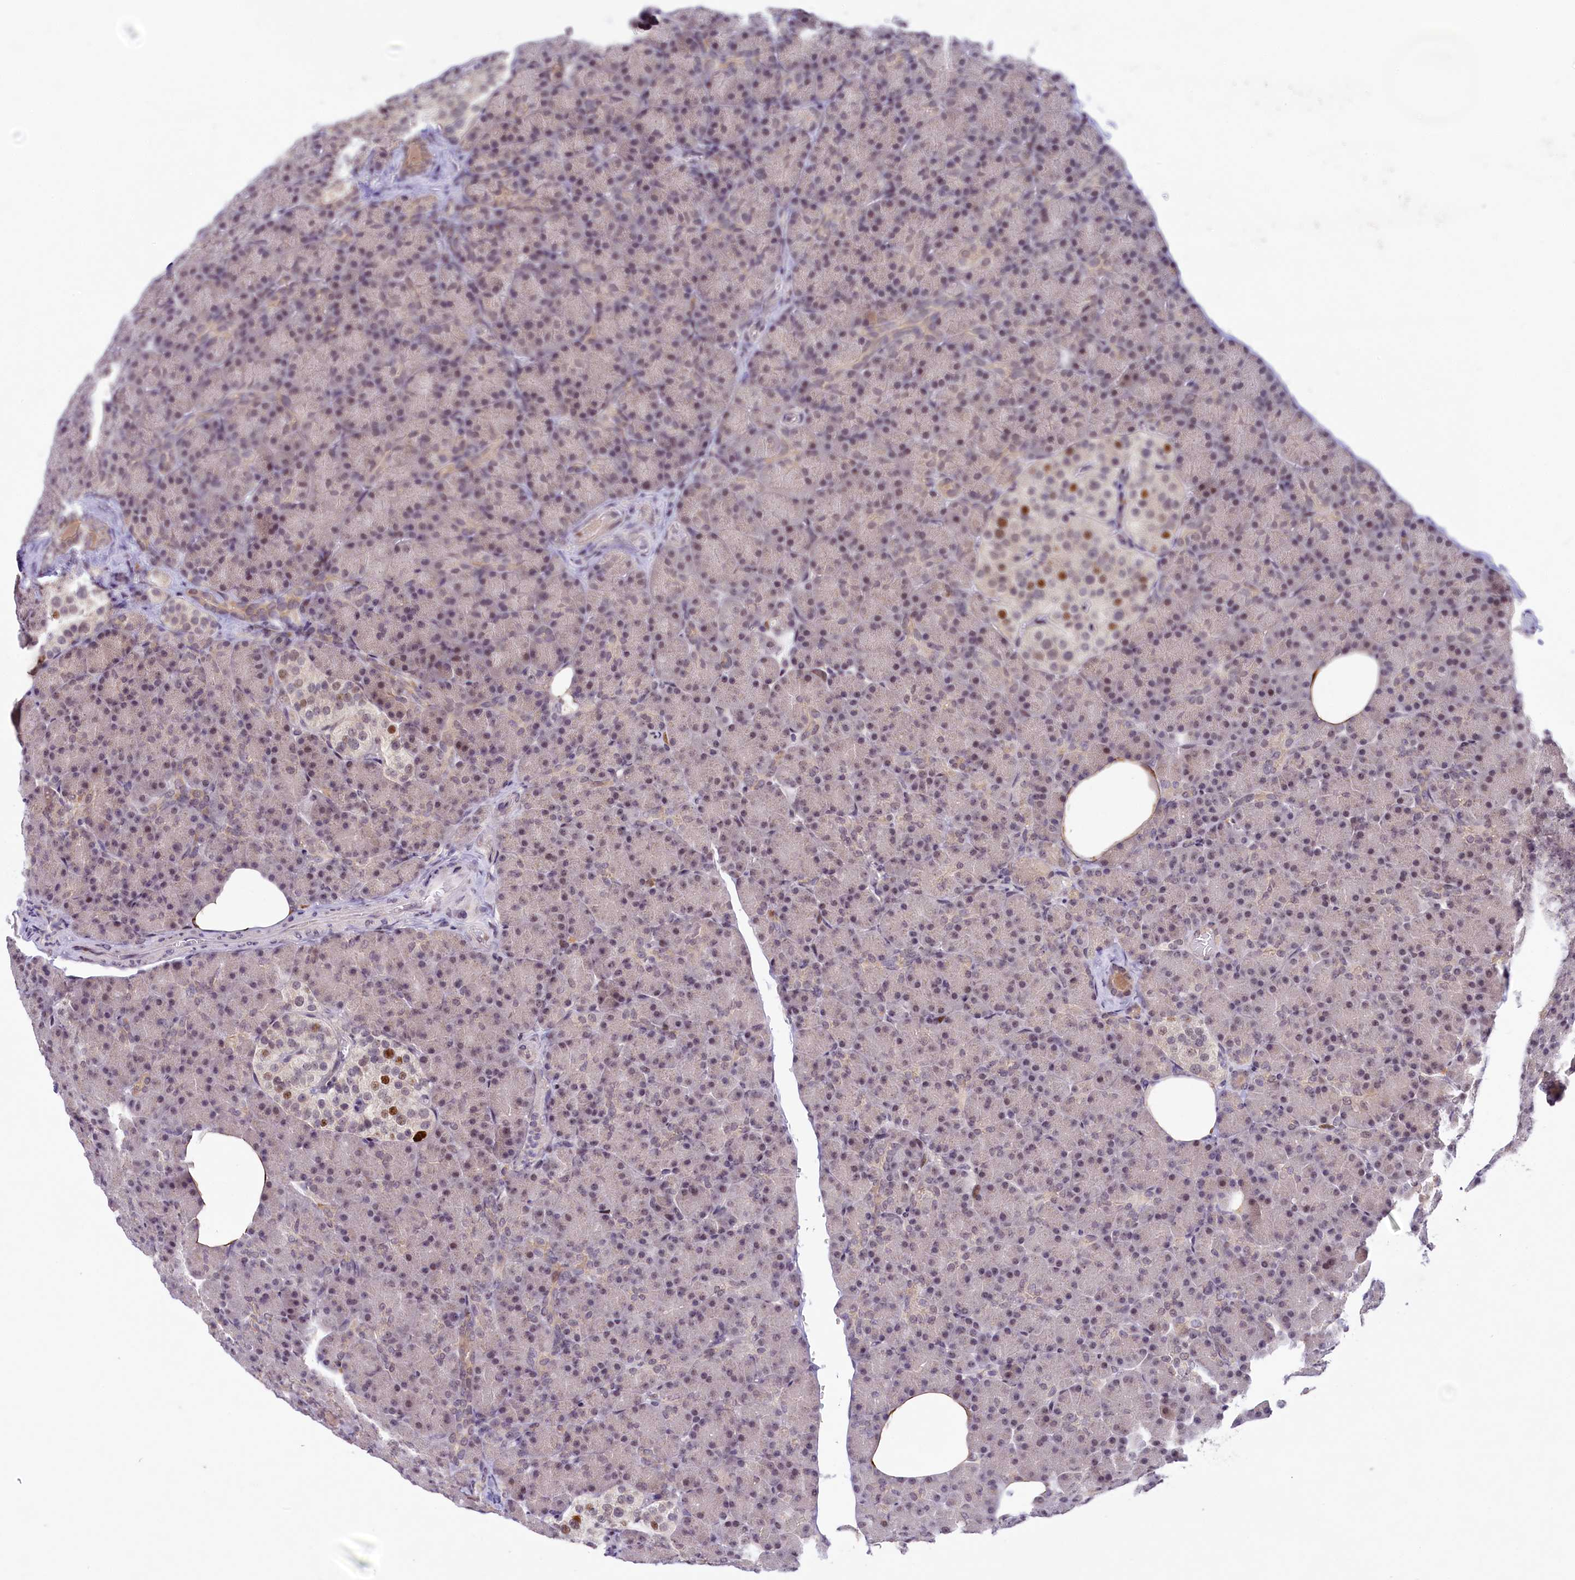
{"staining": {"intensity": "weak", "quantity": "25%-75%", "location": "cytoplasmic/membranous,nuclear"}, "tissue": "pancreas", "cell_type": "Exocrine glandular cells", "image_type": "normal", "snomed": [{"axis": "morphology", "description": "Normal tissue, NOS"}, {"axis": "topography", "description": "Pancreas"}], "caption": "DAB (3,3'-diaminobenzidine) immunohistochemical staining of benign human pancreas exhibits weak cytoplasmic/membranous,nuclear protein staining in approximately 25%-75% of exocrine glandular cells. The staining is performed using DAB brown chromogen to label protein expression. The nuclei are counter-stained blue using hematoxylin.", "gene": "ANKS3", "patient": {"sex": "female", "age": 43}}